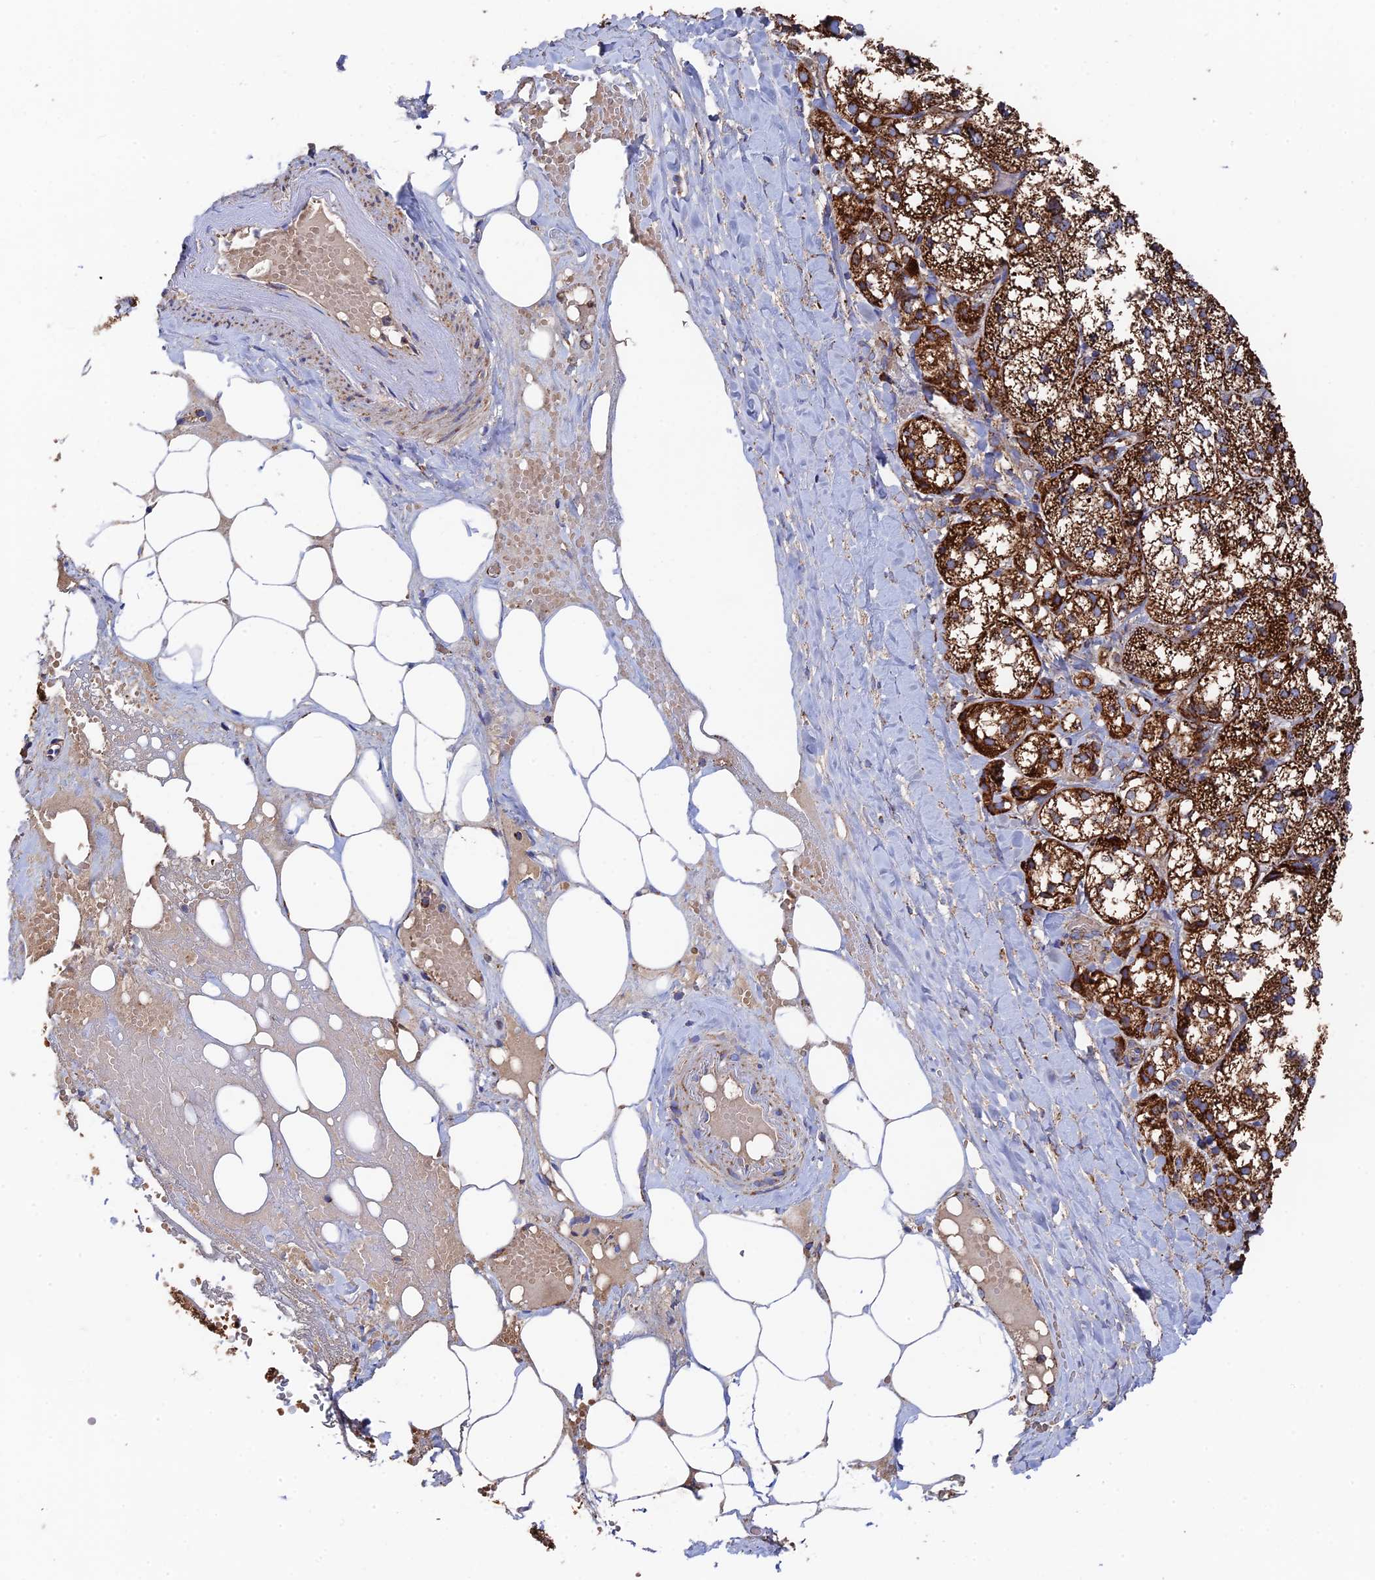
{"staining": {"intensity": "strong", "quantity": ">75%", "location": "cytoplasmic/membranous"}, "tissue": "adrenal gland", "cell_type": "Glandular cells", "image_type": "normal", "snomed": [{"axis": "morphology", "description": "Normal tissue, NOS"}, {"axis": "topography", "description": "Adrenal gland"}], "caption": "Normal adrenal gland was stained to show a protein in brown. There is high levels of strong cytoplasmic/membranous expression in about >75% of glandular cells. The protein is stained brown, and the nuclei are stained in blue (DAB (3,3'-diaminobenzidine) IHC with brightfield microscopy, high magnification).", "gene": "HAUS8", "patient": {"sex": "female", "age": 61}}